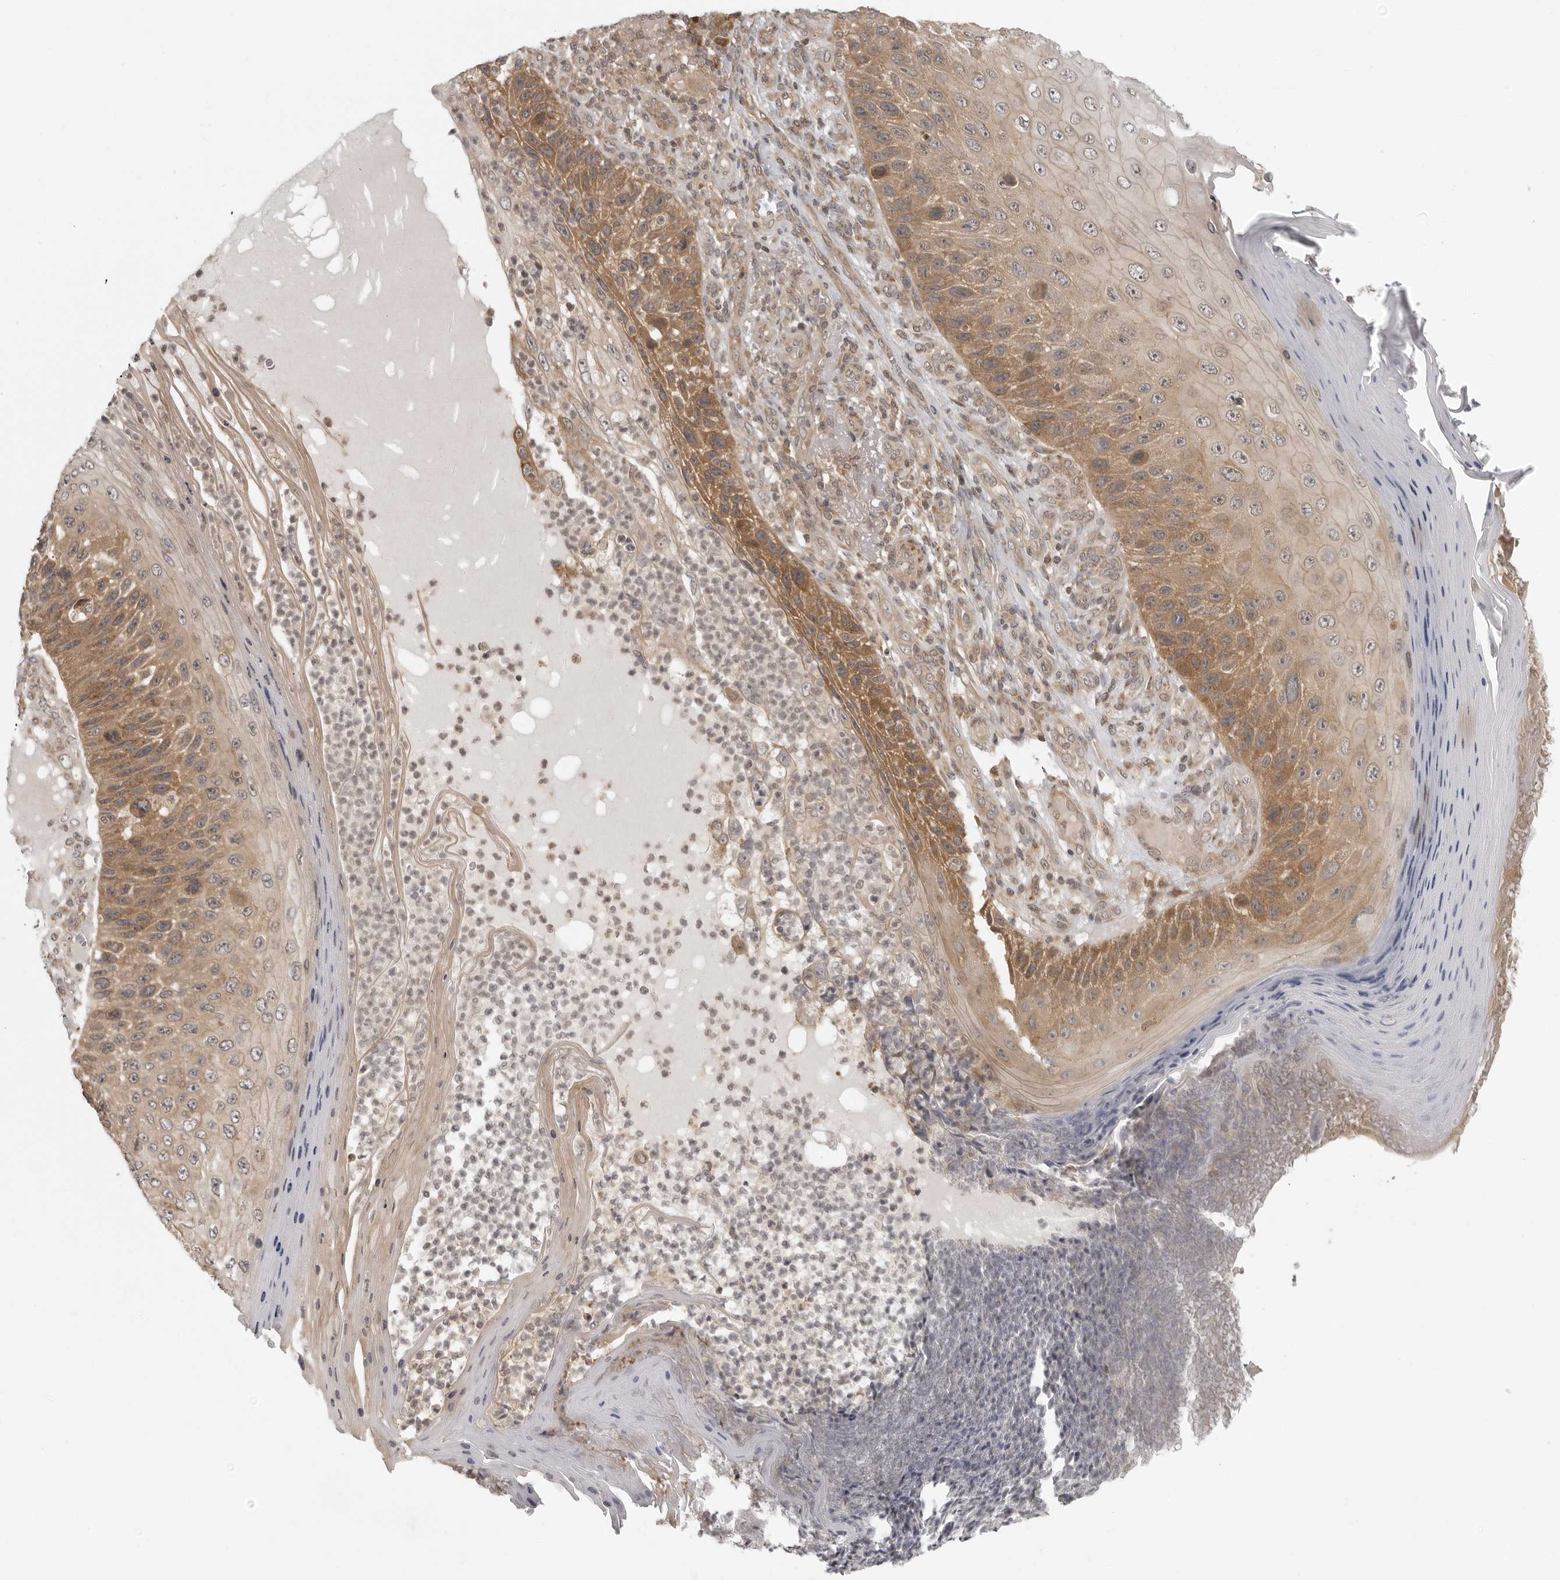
{"staining": {"intensity": "moderate", "quantity": ">75%", "location": "cytoplasmic/membranous"}, "tissue": "skin cancer", "cell_type": "Tumor cells", "image_type": "cancer", "snomed": [{"axis": "morphology", "description": "Squamous cell carcinoma, NOS"}, {"axis": "topography", "description": "Skin"}], "caption": "Brown immunohistochemical staining in skin cancer reveals moderate cytoplasmic/membranous staining in approximately >75% of tumor cells. (Stains: DAB (3,3'-diaminobenzidine) in brown, nuclei in blue, Microscopy: brightfield microscopy at high magnification).", "gene": "PRRC2A", "patient": {"sex": "female", "age": 88}}